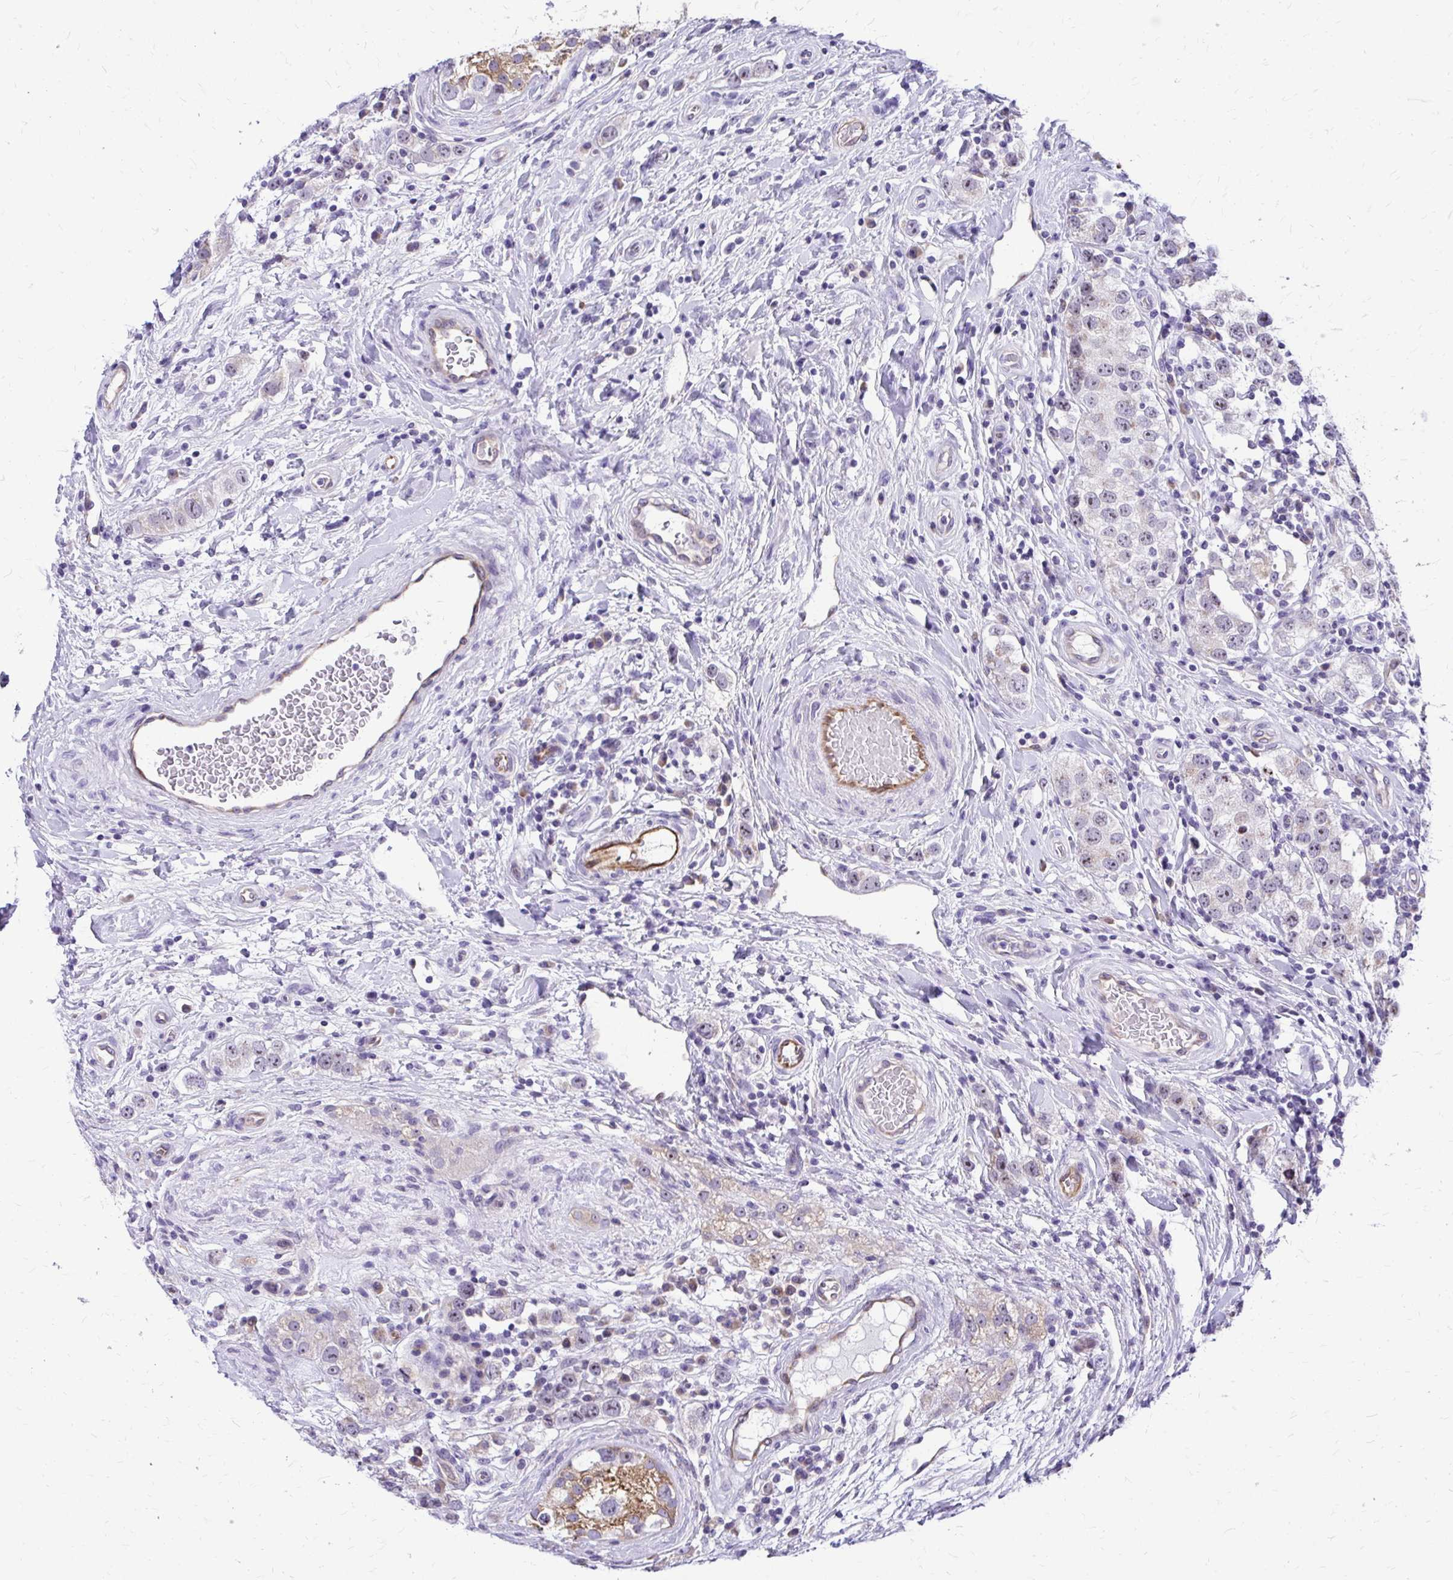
{"staining": {"intensity": "moderate", "quantity": "<25%", "location": "nuclear"}, "tissue": "testis cancer", "cell_type": "Tumor cells", "image_type": "cancer", "snomed": [{"axis": "morphology", "description": "Seminoma, NOS"}, {"axis": "topography", "description": "Testis"}], "caption": "A low amount of moderate nuclear positivity is identified in about <25% of tumor cells in testis seminoma tissue.", "gene": "NIFK", "patient": {"sex": "male", "age": 34}}